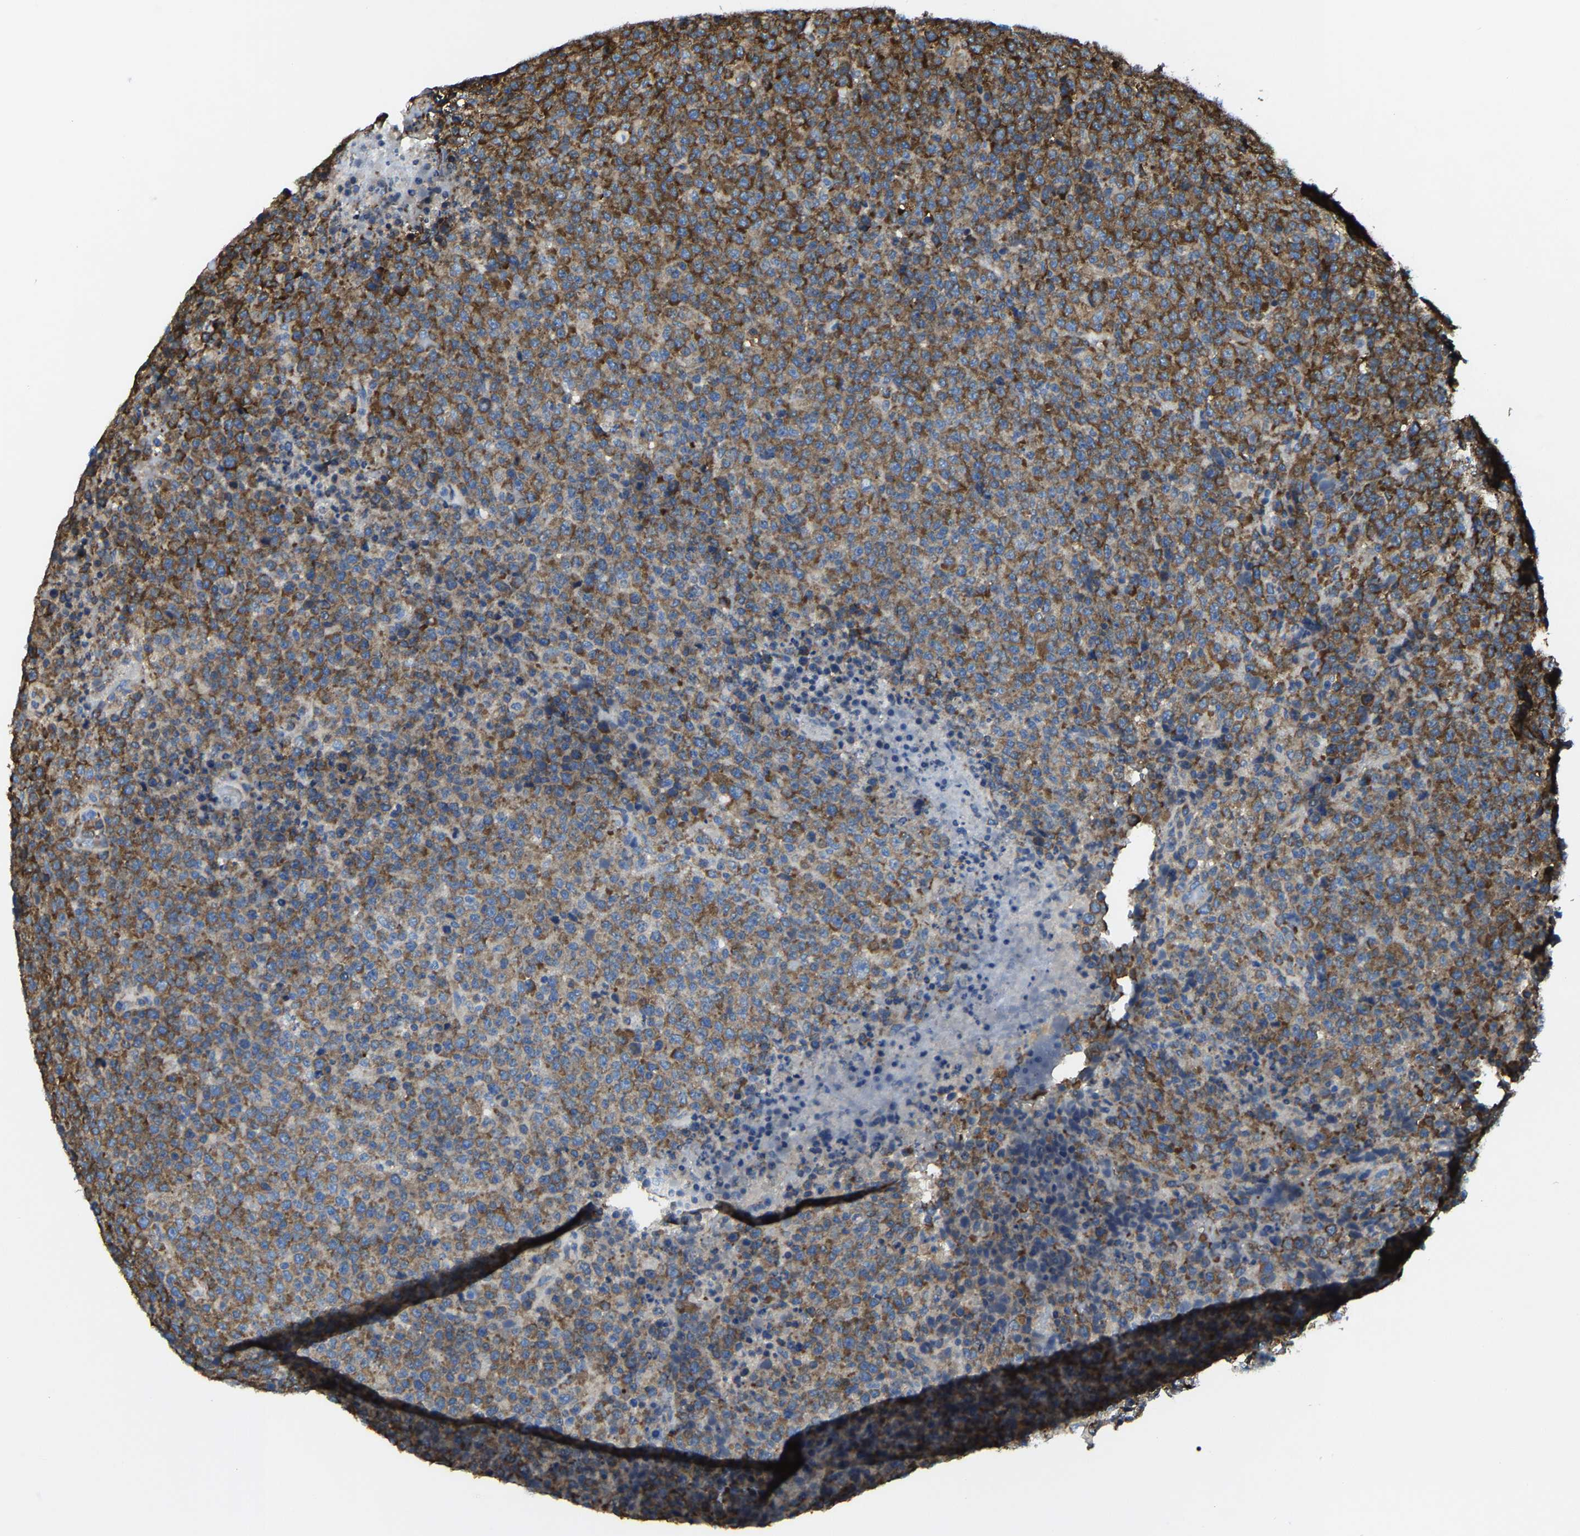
{"staining": {"intensity": "strong", "quantity": ">75%", "location": "cytoplasmic/membranous"}, "tissue": "lymphoma", "cell_type": "Tumor cells", "image_type": "cancer", "snomed": [{"axis": "morphology", "description": "Malignant lymphoma, non-Hodgkin's type, High grade"}, {"axis": "topography", "description": "Lymph node"}], "caption": "This is an image of immunohistochemistry (IHC) staining of lymphoma, which shows strong positivity in the cytoplasmic/membranous of tumor cells.", "gene": "G3BP2", "patient": {"sex": "male", "age": 13}}